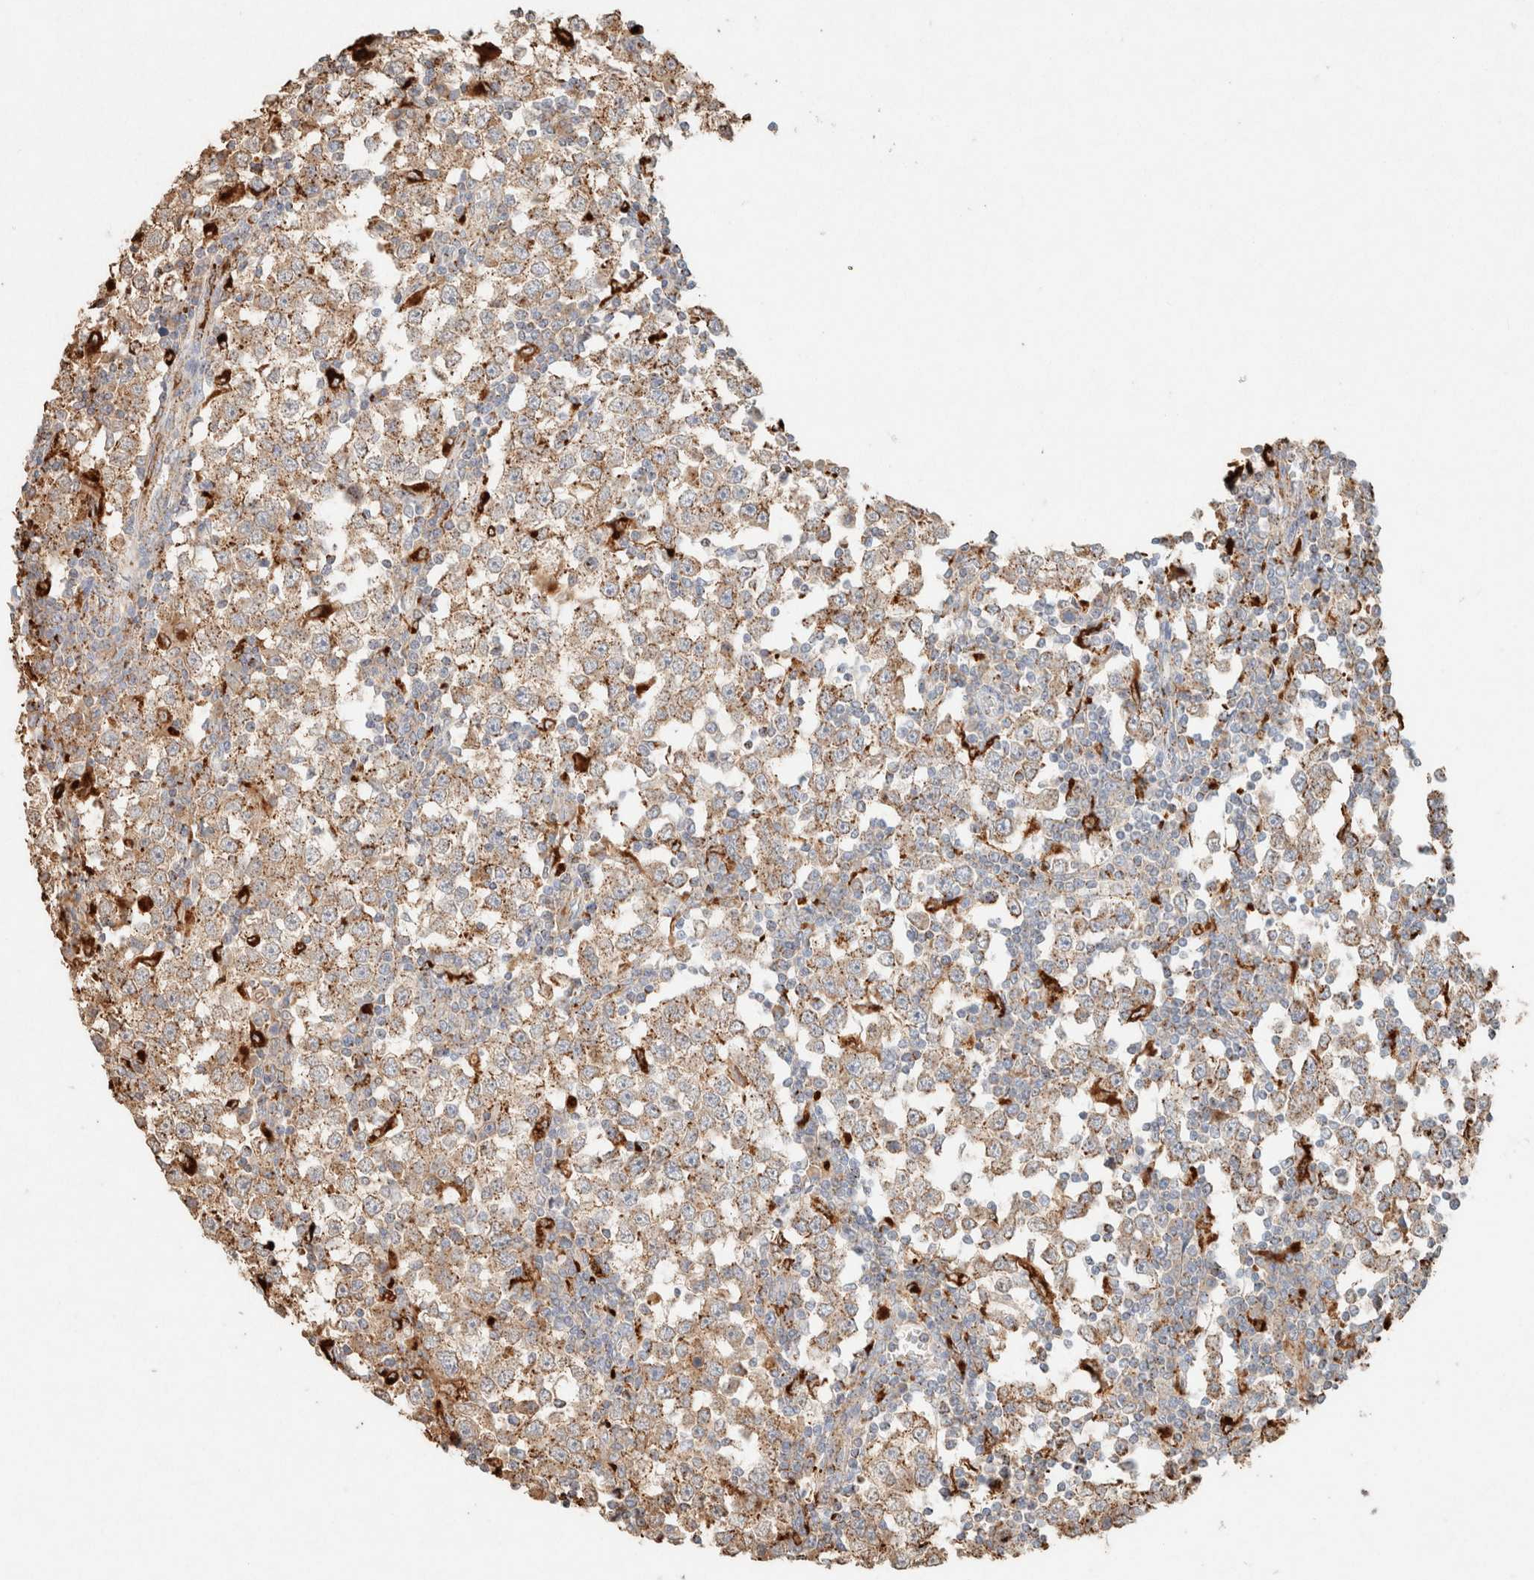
{"staining": {"intensity": "moderate", "quantity": ">75%", "location": "cytoplasmic/membranous"}, "tissue": "testis cancer", "cell_type": "Tumor cells", "image_type": "cancer", "snomed": [{"axis": "morphology", "description": "Seminoma, NOS"}, {"axis": "topography", "description": "Testis"}], "caption": "Seminoma (testis) stained for a protein (brown) exhibits moderate cytoplasmic/membranous positive staining in about >75% of tumor cells.", "gene": "CTSC", "patient": {"sex": "male", "age": 65}}